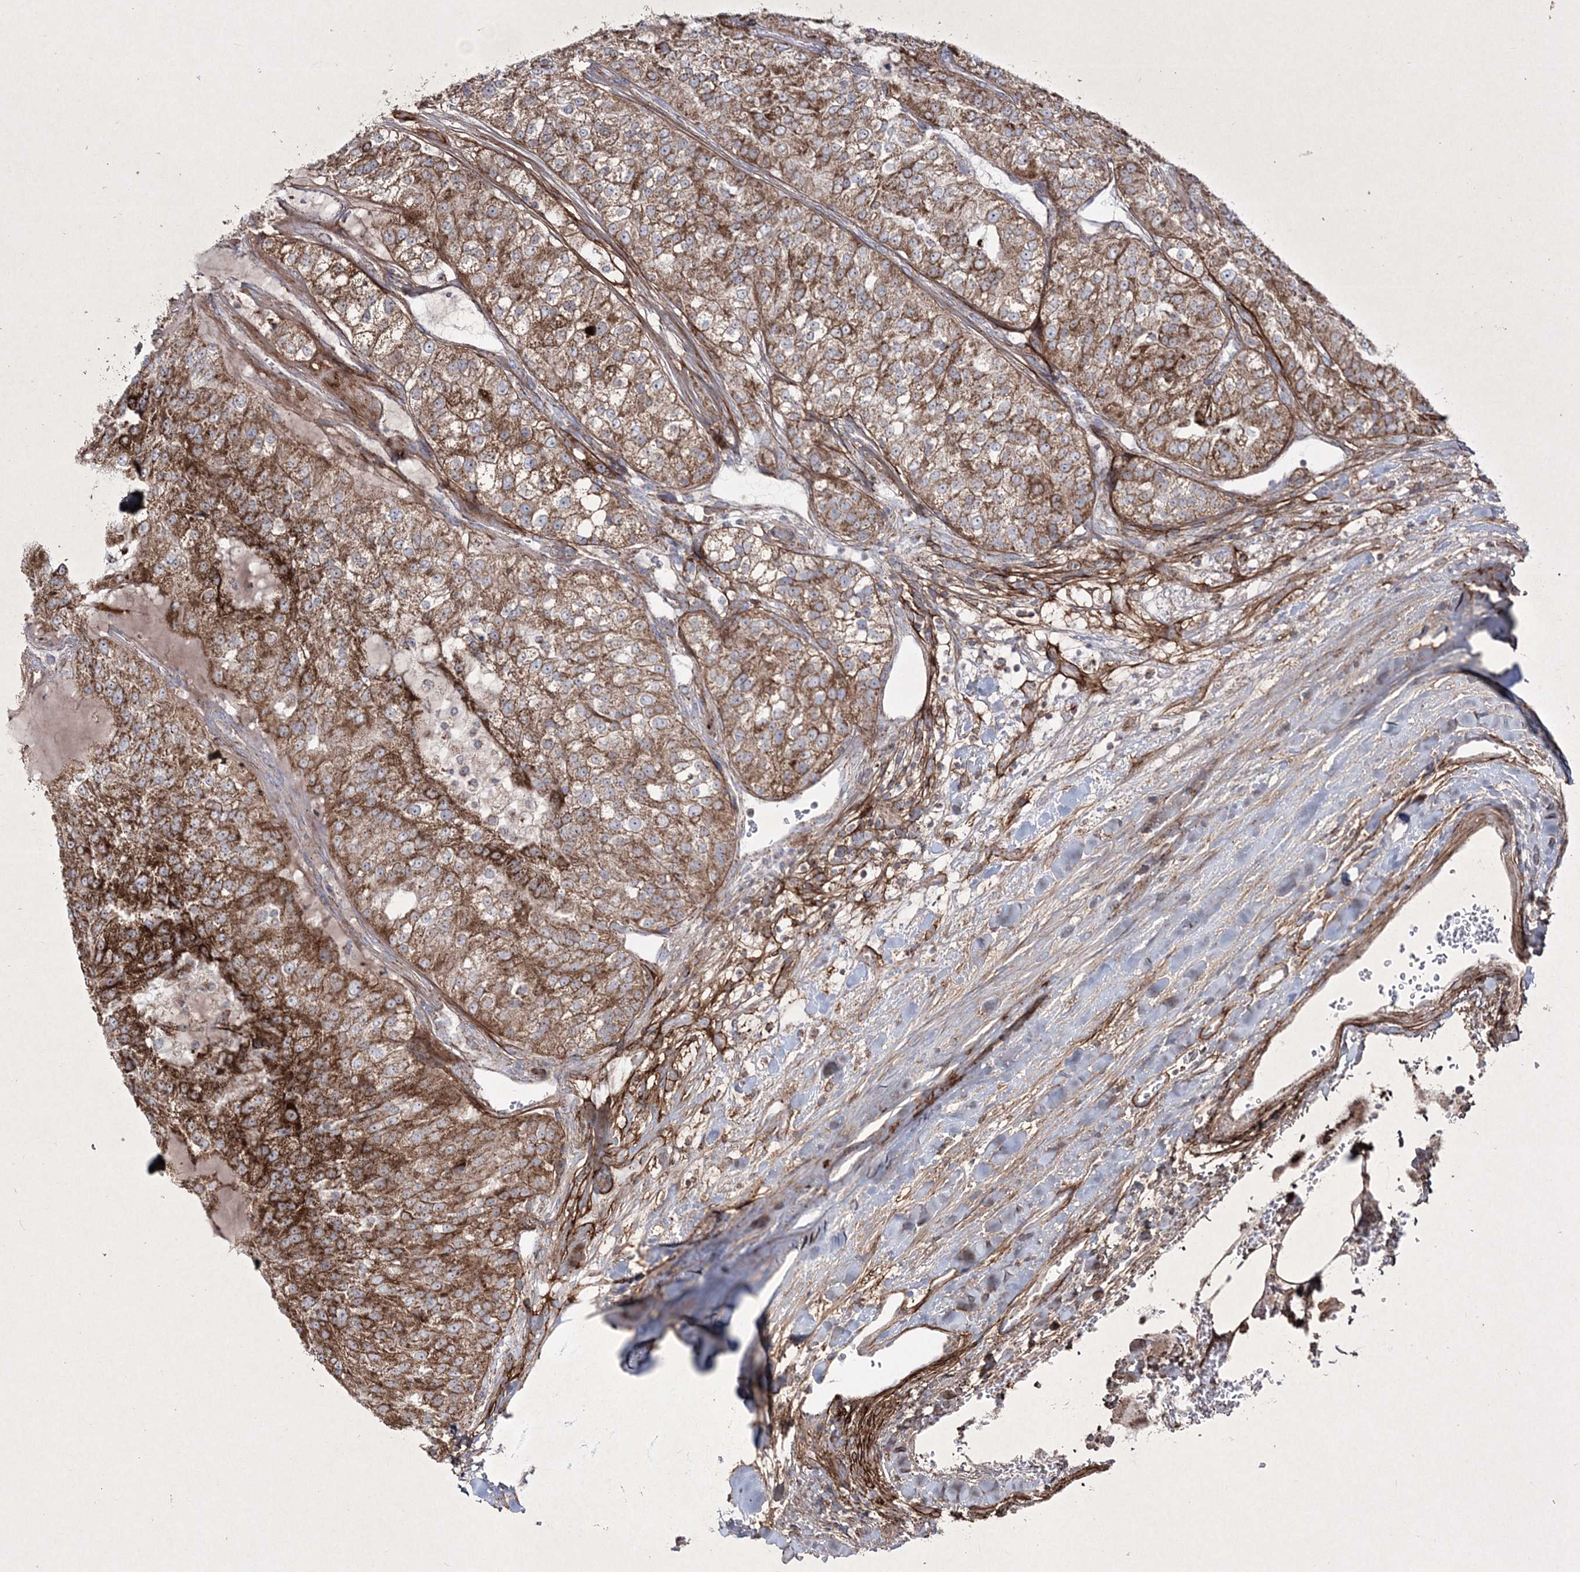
{"staining": {"intensity": "strong", "quantity": ">75%", "location": "cytoplasmic/membranous"}, "tissue": "renal cancer", "cell_type": "Tumor cells", "image_type": "cancer", "snomed": [{"axis": "morphology", "description": "Adenocarcinoma, NOS"}, {"axis": "topography", "description": "Kidney"}], "caption": "A brown stain shows strong cytoplasmic/membranous expression of a protein in renal cancer tumor cells.", "gene": "RICTOR", "patient": {"sex": "female", "age": 63}}